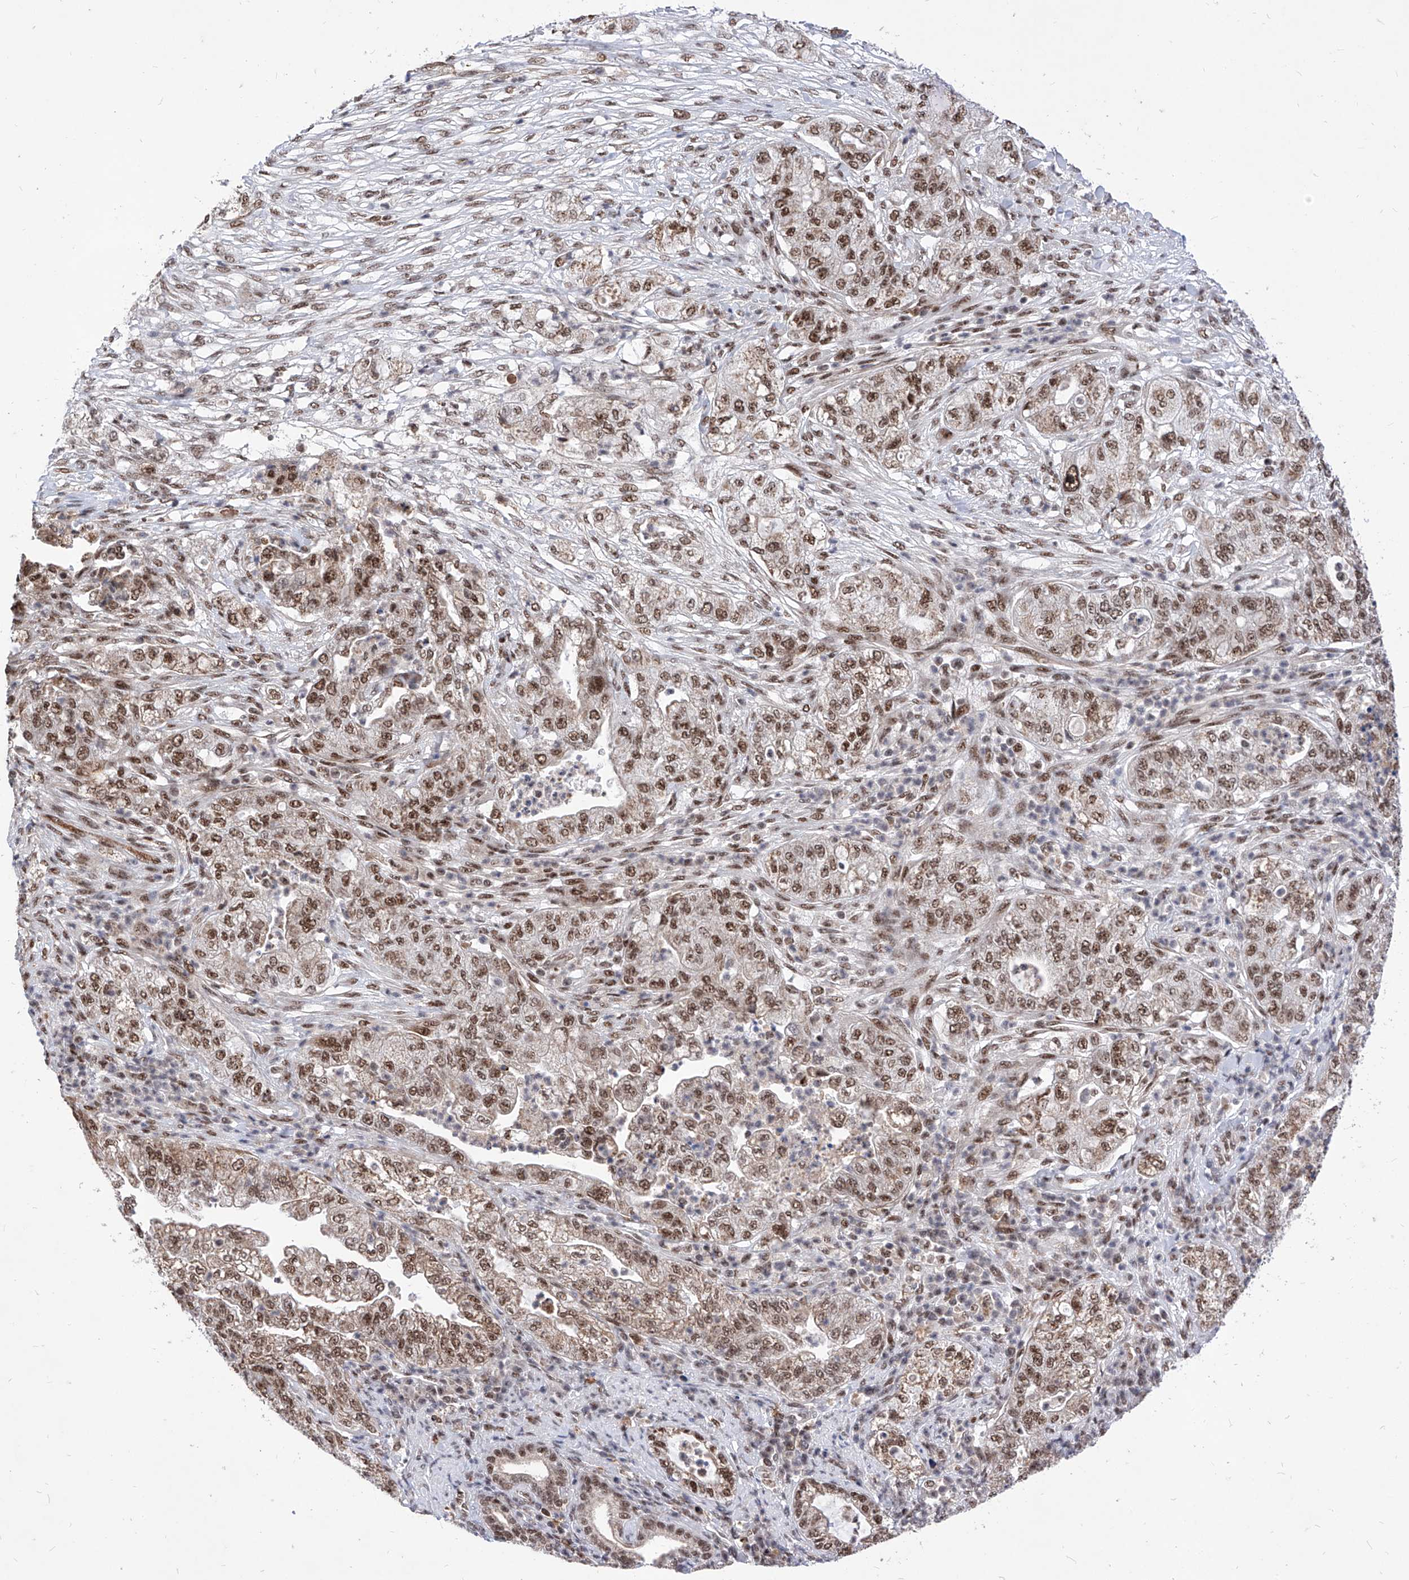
{"staining": {"intensity": "moderate", "quantity": ">75%", "location": "nuclear"}, "tissue": "pancreatic cancer", "cell_type": "Tumor cells", "image_type": "cancer", "snomed": [{"axis": "morphology", "description": "Adenocarcinoma, NOS"}, {"axis": "topography", "description": "Pancreas"}], "caption": "Immunohistochemical staining of pancreatic cancer demonstrates medium levels of moderate nuclear protein positivity in approximately >75% of tumor cells. The staining was performed using DAB, with brown indicating positive protein expression. Nuclei are stained blue with hematoxylin.", "gene": "PHF5A", "patient": {"sex": "female", "age": 78}}